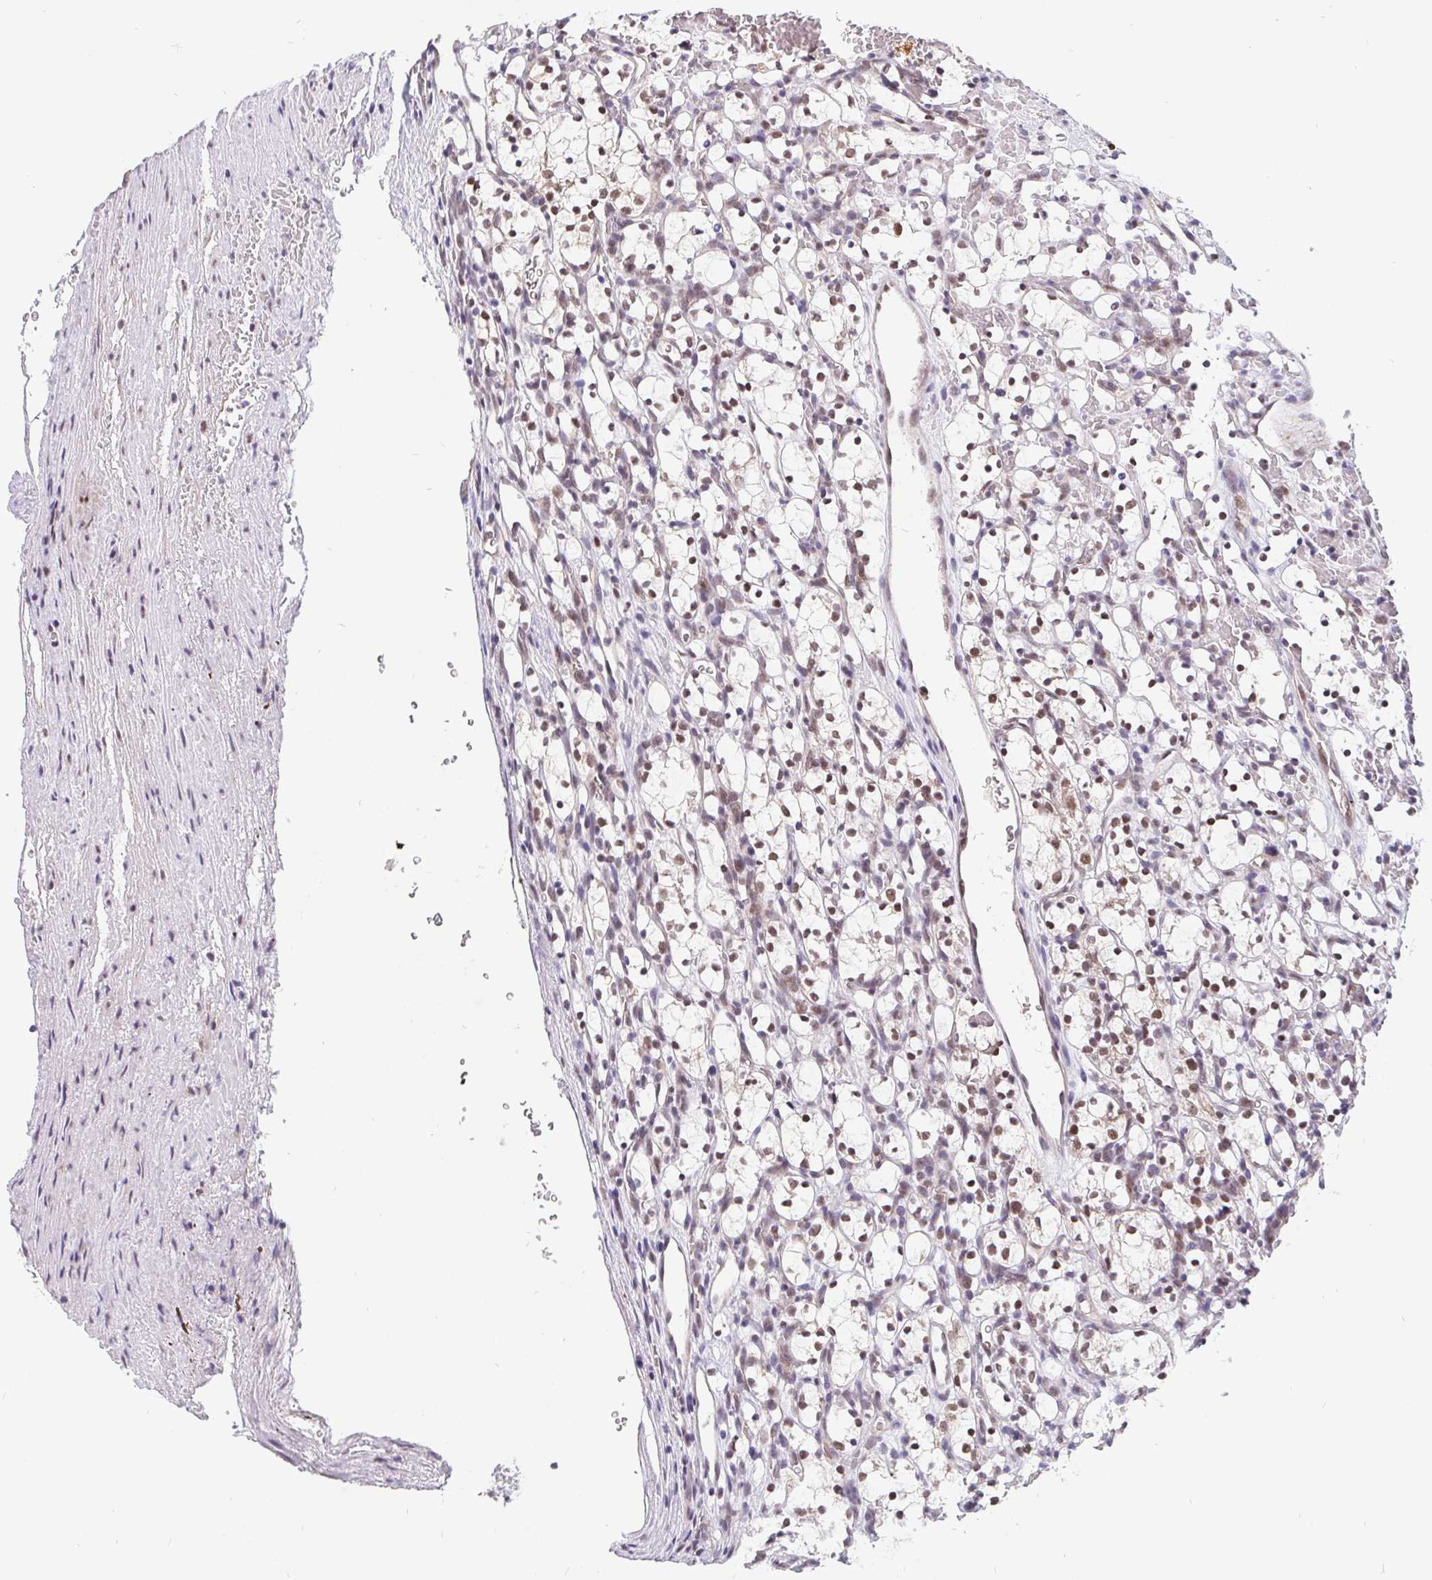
{"staining": {"intensity": "weak", "quantity": "25%-75%", "location": "nuclear"}, "tissue": "renal cancer", "cell_type": "Tumor cells", "image_type": "cancer", "snomed": [{"axis": "morphology", "description": "Adenocarcinoma, NOS"}, {"axis": "topography", "description": "Kidney"}], "caption": "A histopathology image of human adenocarcinoma (renal) stained for a protein shows weak nuclear brown staining in tumor cells.", "gene": "POU2F1", "patient": {"sex": "female", "age": 69}}